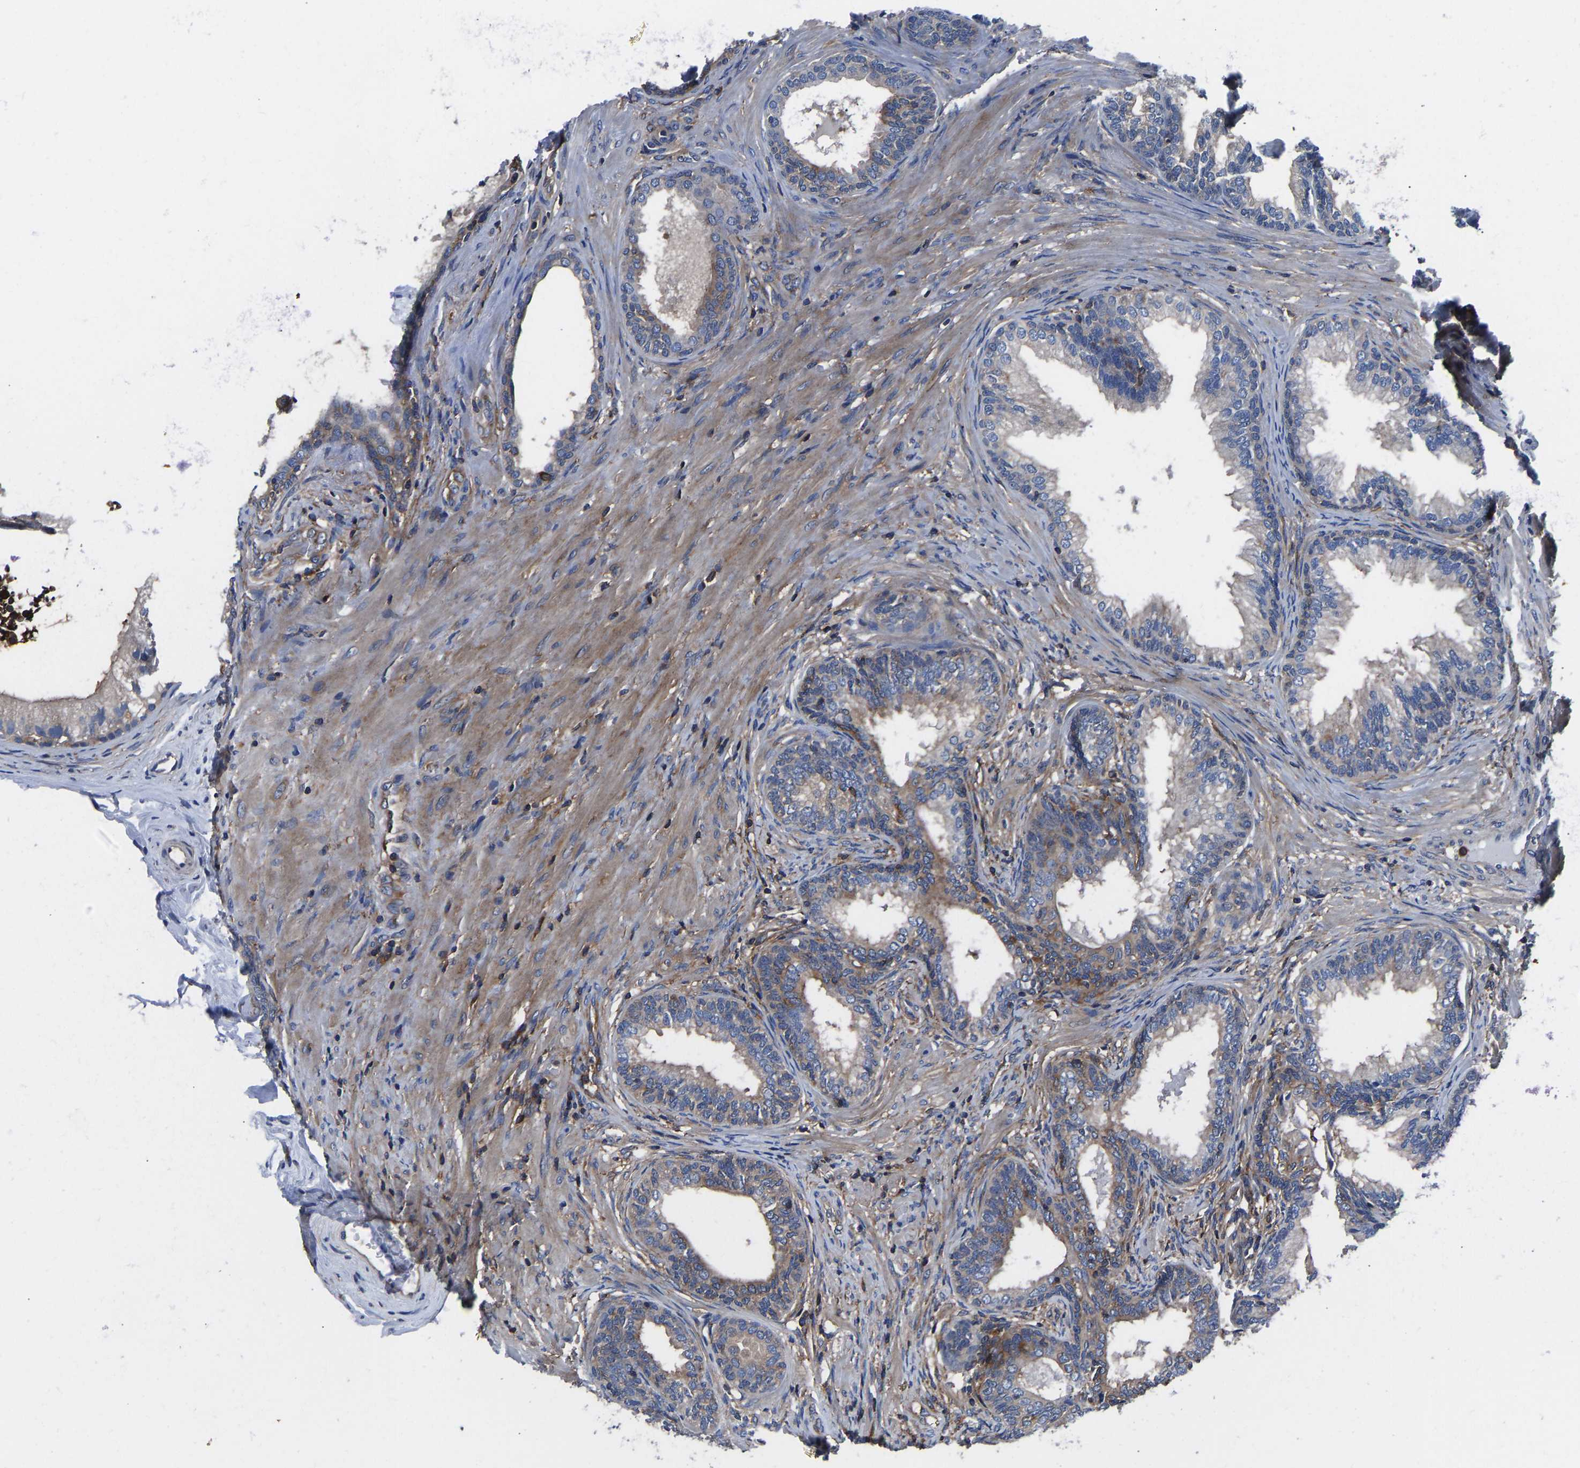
{"staining": {"intensity": "moderate", "quantity": "25%-75%", "location": "cytoplasmic/membranous"}, "tissue": "prostate", "cell_type": "Glandular cells", "image_type": "normal", "snomed": [{"axis": "morphology", "description": "Normal tissue, NOS"}, {"axis": "topography", "description": "Prostate"}], "caption": "Immunohistochemistry of benign human prostate displays medium levels of moderate cytoplasmic/membranous positivity in about 25%-75% of glandular cells.", "gene": "PRKAR1A", "patient": {"sex": "male", "age": 76}}